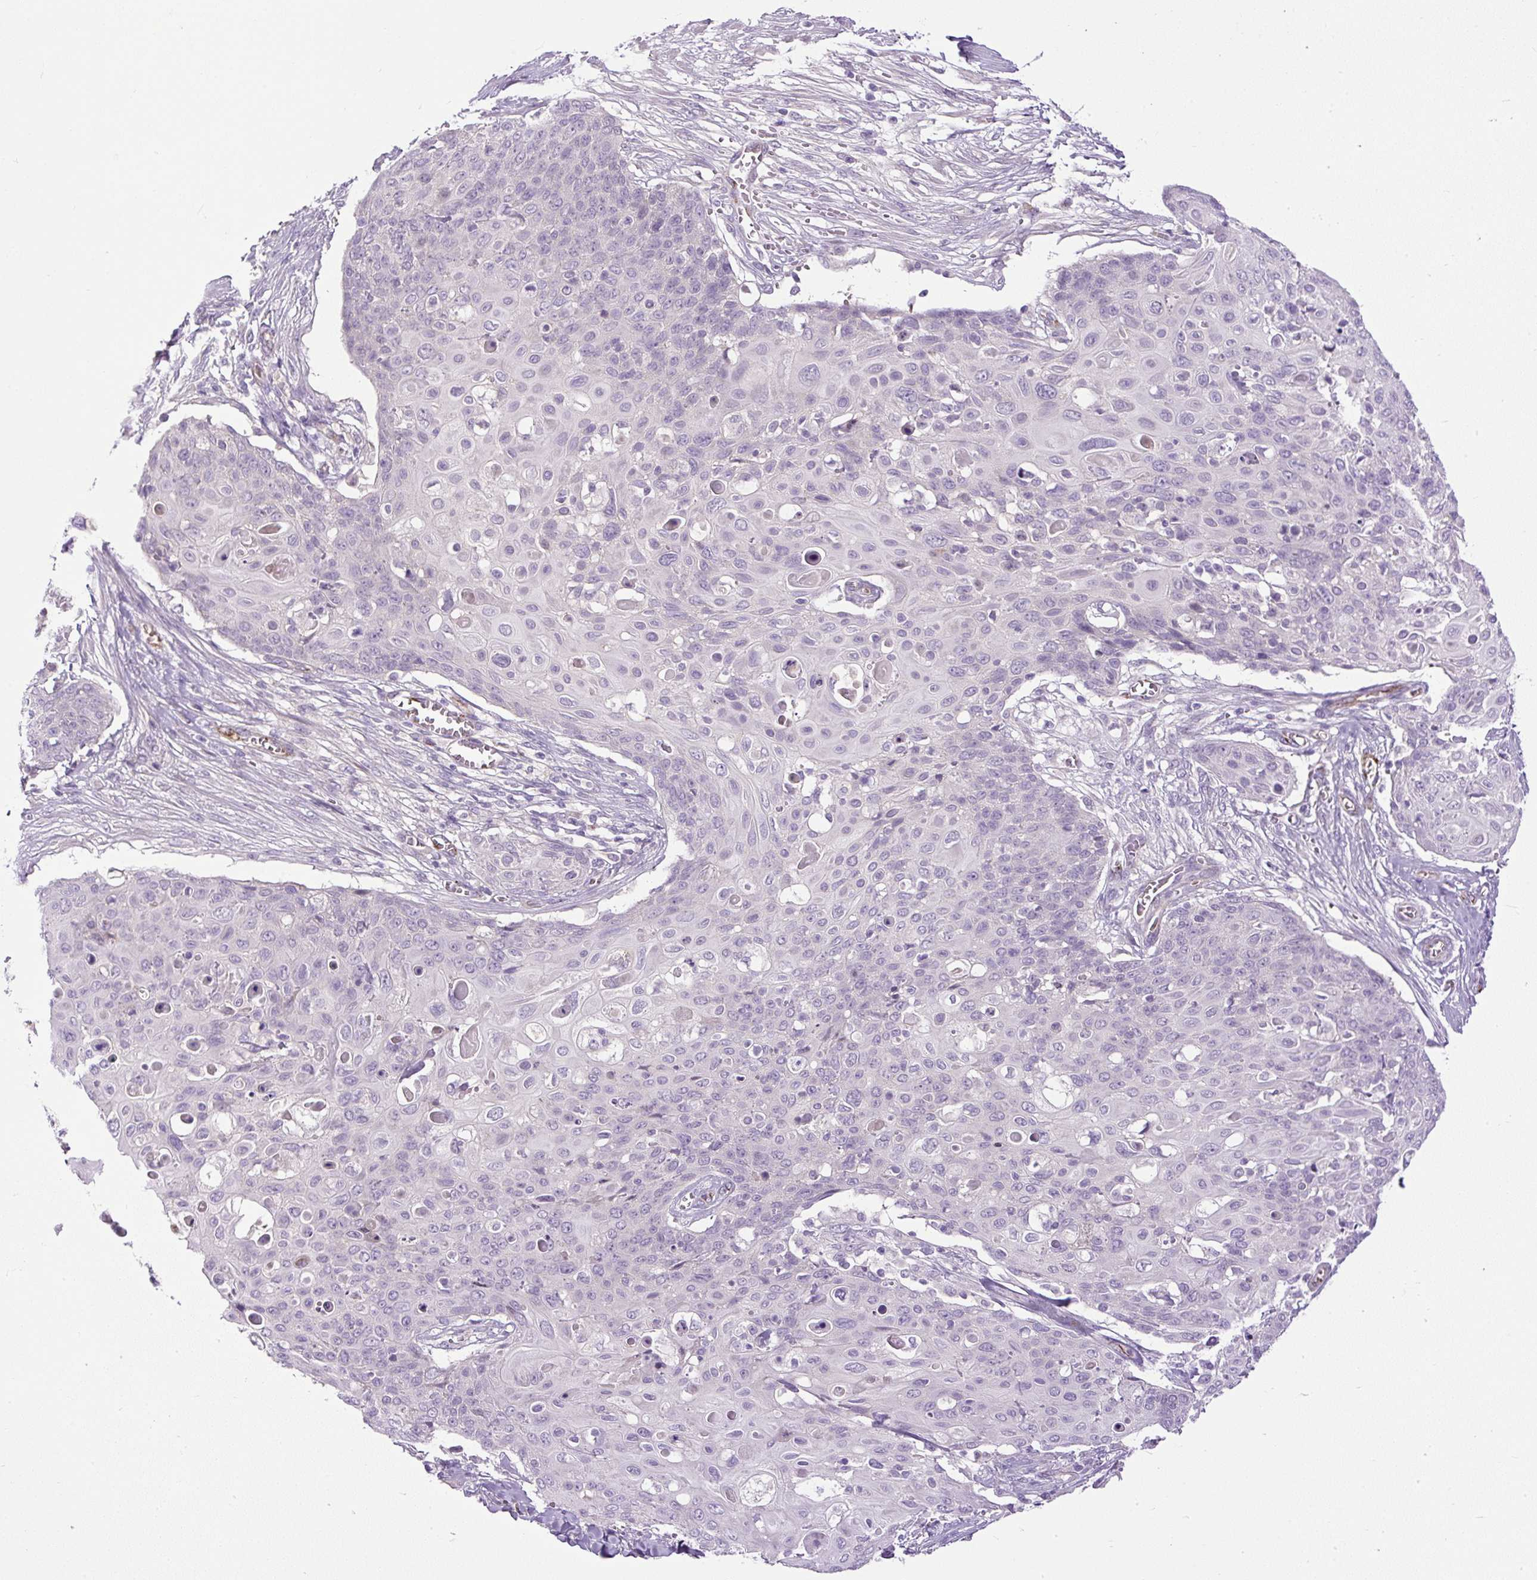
{"staining": {"intensity": "negative", "quantity": "none", "location": "none"}, "tissue": "skin cancer", "cell_type": "Tumor cells", "image_type": "cancer", "snomed": [{"axis": "morphology", "description": "Squamous cell carcinoma, NOS"}, {"axis": "topography", "description": "Skin"}, {"axis": "topography", "description": "Vulva"}], "caption": "This is an IHC micrograph of squamous cell carcinoma (skin). There is no expression in tumor cells.", "gene": "LEFTY2", "patient": {"sex": "female", "age": 85}}